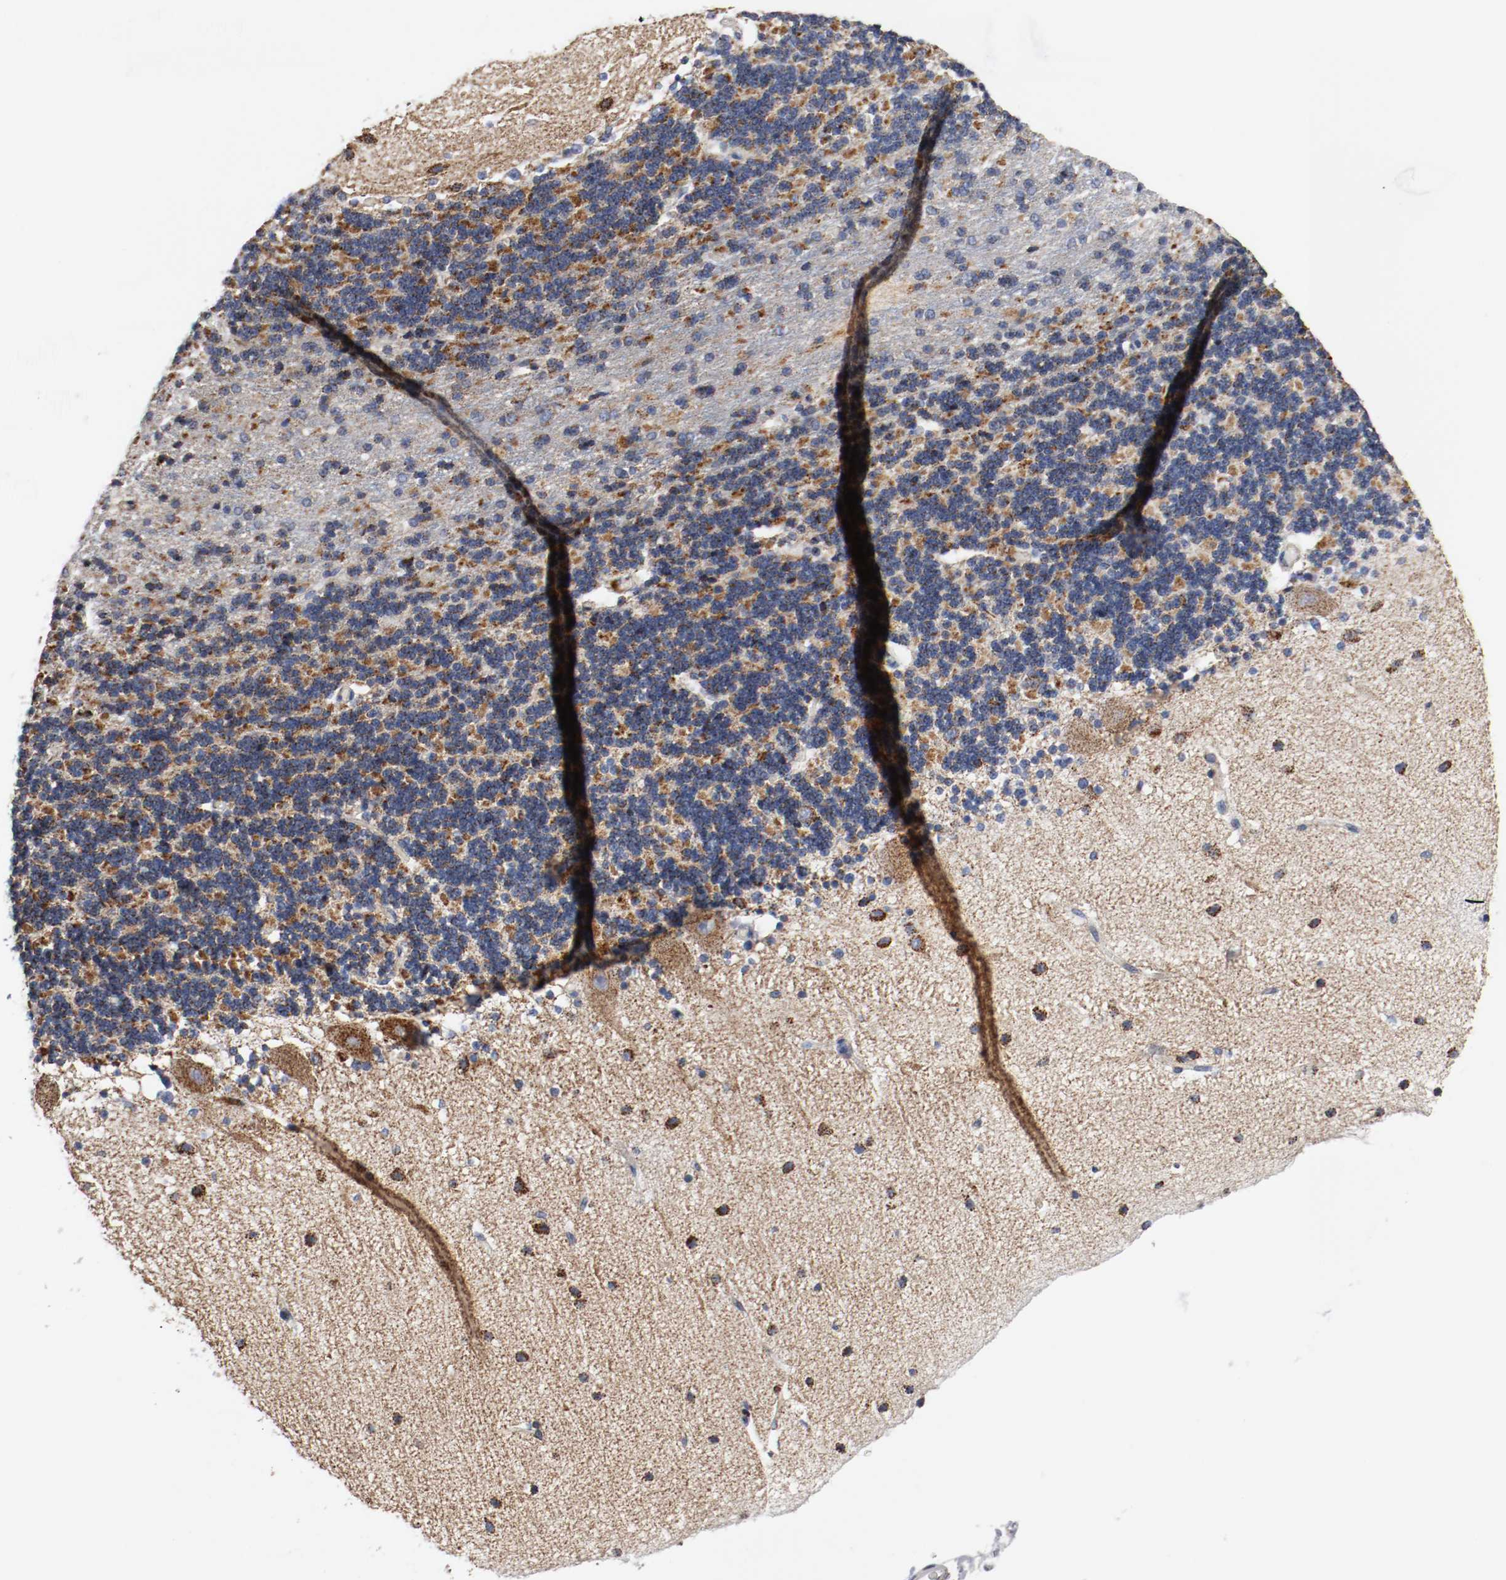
{"staining": {"intensity": "moderate", "quantity": "25%-75%", "location": "cytoplasmic/membranous"}, "tissue": "cerebellum", "cell_type": "Cells in granular layer", "image_type": "normal", "snomed": [{"axis": "morphology", "description": "Normal tissue, NOS"}, {"axis": "topography", "description": "Cerebellum"}], "caption": "Brown immunohistochemical staining in unremarkable cerebellum demonstrates moderate cytoplasmic/membranous expression in approximately 25%-75% of cells in granular layer. Using DAB (brown) and hematoxylin (blue) stains, captured at high magnification using brightfield microscopy.", "gene": "TUBD1", "patient": {"sex": "female", "age": 54}}